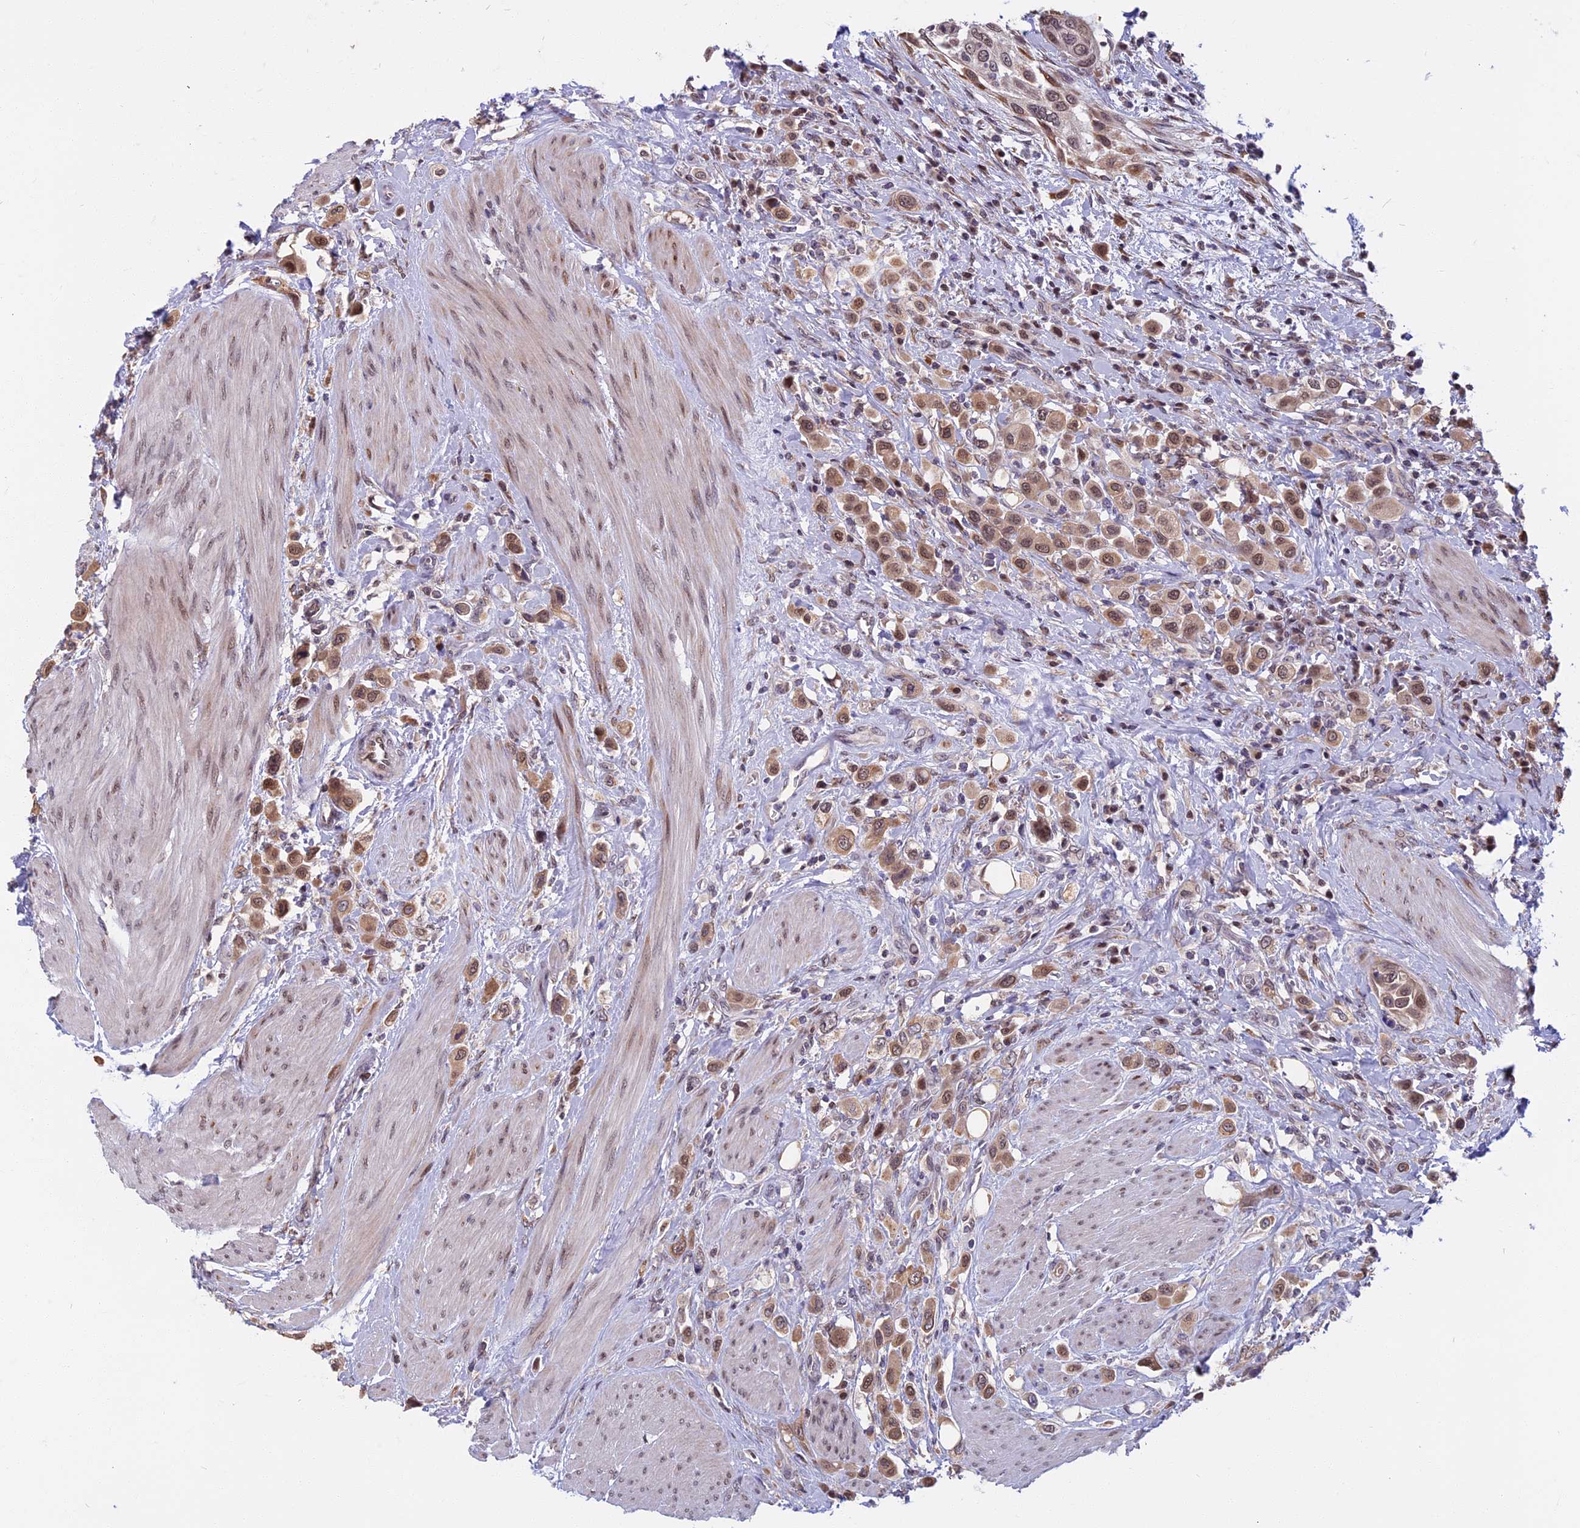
{"staining": {"intensity": "moderate", "quantity": ">75%", "location": "cytoplasmic/membranous,nuclear"}, "tissue": "urothelial cancer", "cell_type": "Tumor cells", "image_type": "cancer", "snomed": [{"axis": "morphology", "description": "Urothelial carcinoma, High grade"}, {"axis": "topography", "description": "Urinary bladder"}], "caption": "IHC staining of high-grade urothelial carcinoma, which displays medium levels of moderate cytoplasmic/membranous and nuclear expression in approximately >75% of tumor cells indicating moderate cytoplasmic/membranous and nuclear protein expression. The staining was performed using DAB (brown) for protein detection and nuclei were counterstained in hematoxylin (blue).", "gene": "CCDC113", "patient": {"sex": "male", "age": 50}}